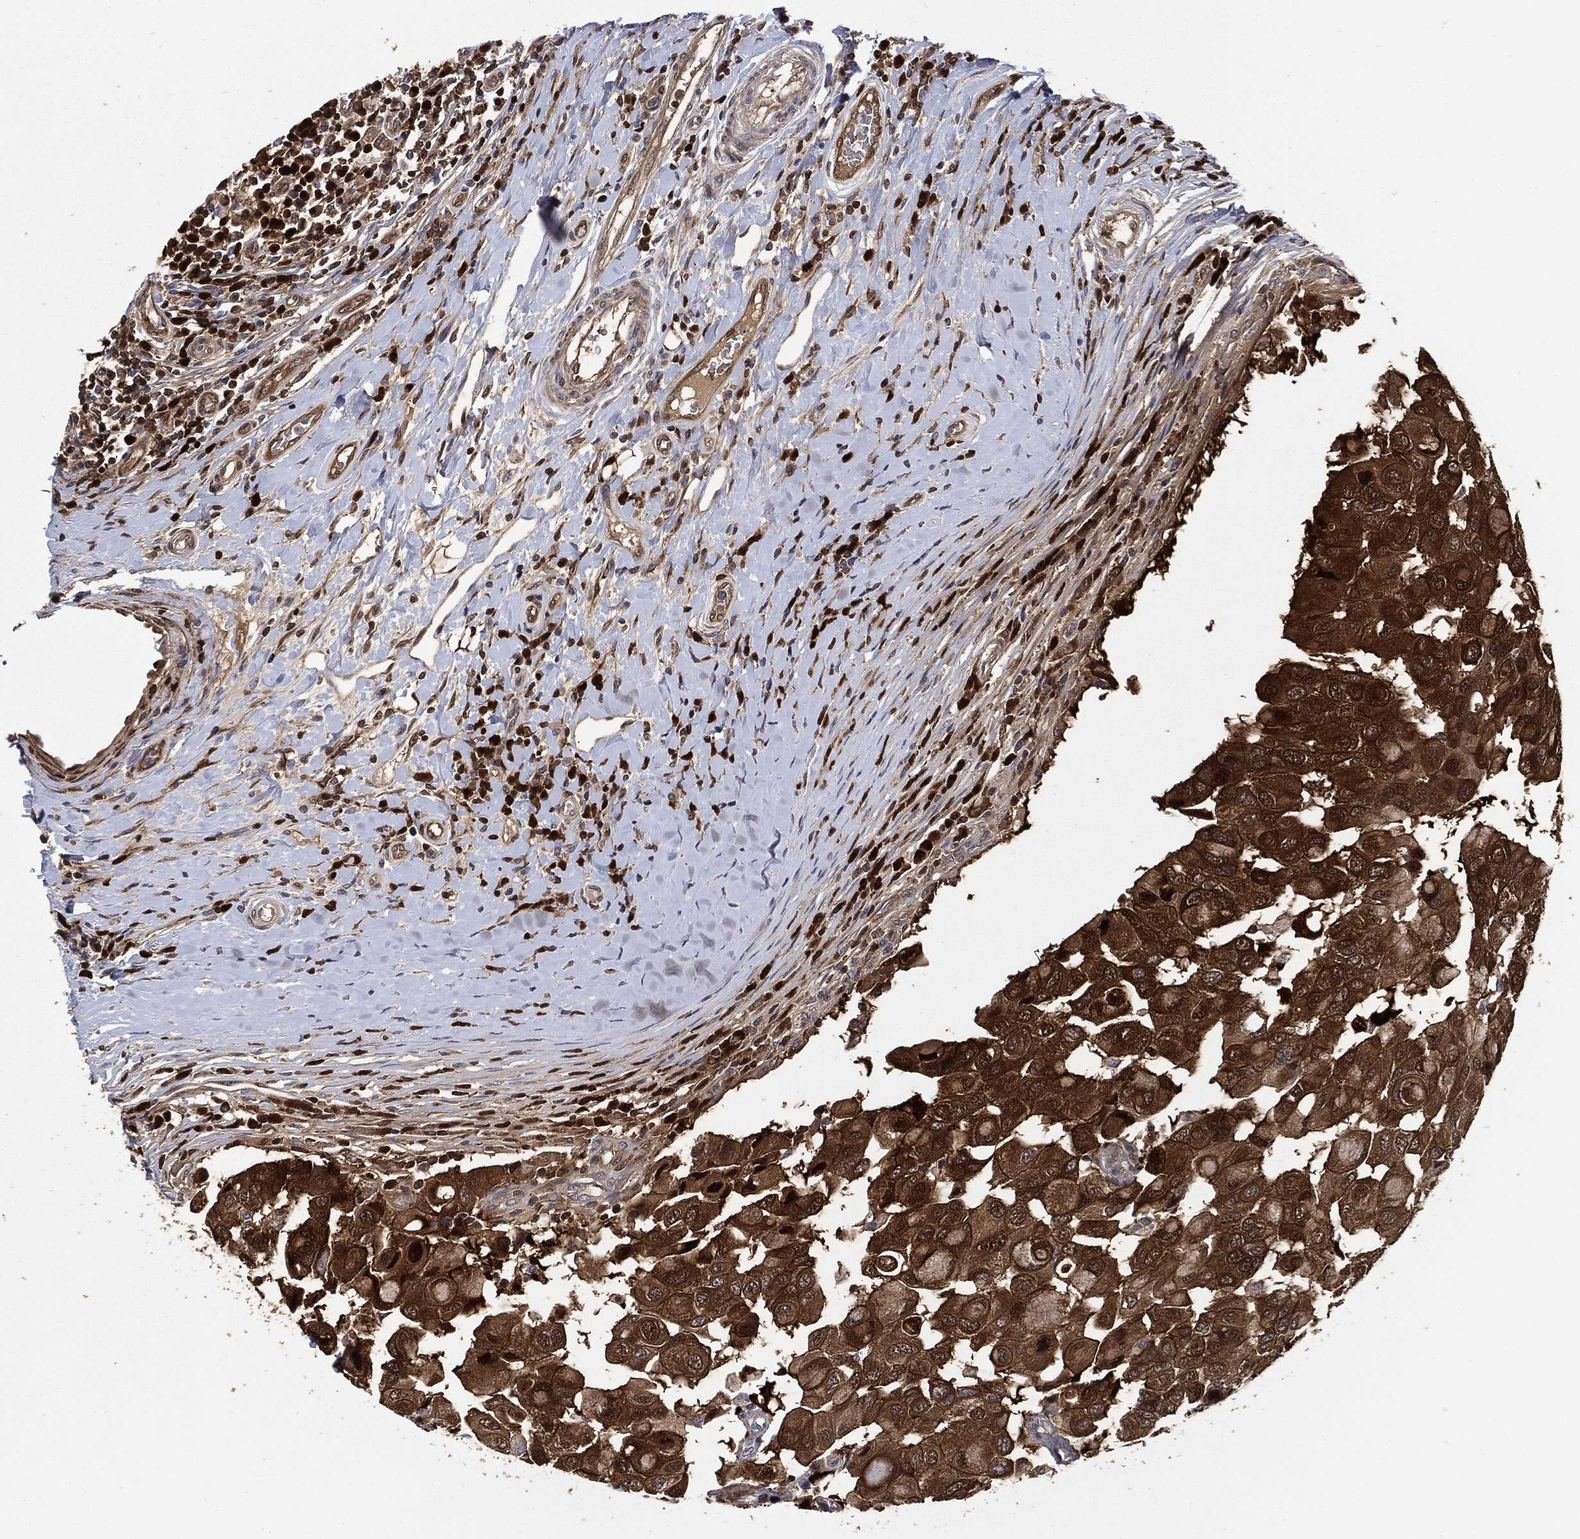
{"staining": {"intensity": "strong", "quantity": ">75%", "location": "cytoplasmic/membranous"}, "tissue": "breast cancer", "cell_type": "Tumor cells", "image_type": "cancer", "snomed": [{"axis": "morphology", "description": "Duct carcinoma"}, {"axis": "topography", "description": "Breast"}], "caption": "Immunohistochemistry micrograph of human breast intraductal carcinoma stained for a protein (brown), which exhibits high levels of strong cytoplasmic/membranous positivity in approximately >75% of tumor cells.", "gene": "PRDX2", "patient": {"sex": "female", "age": 27}}